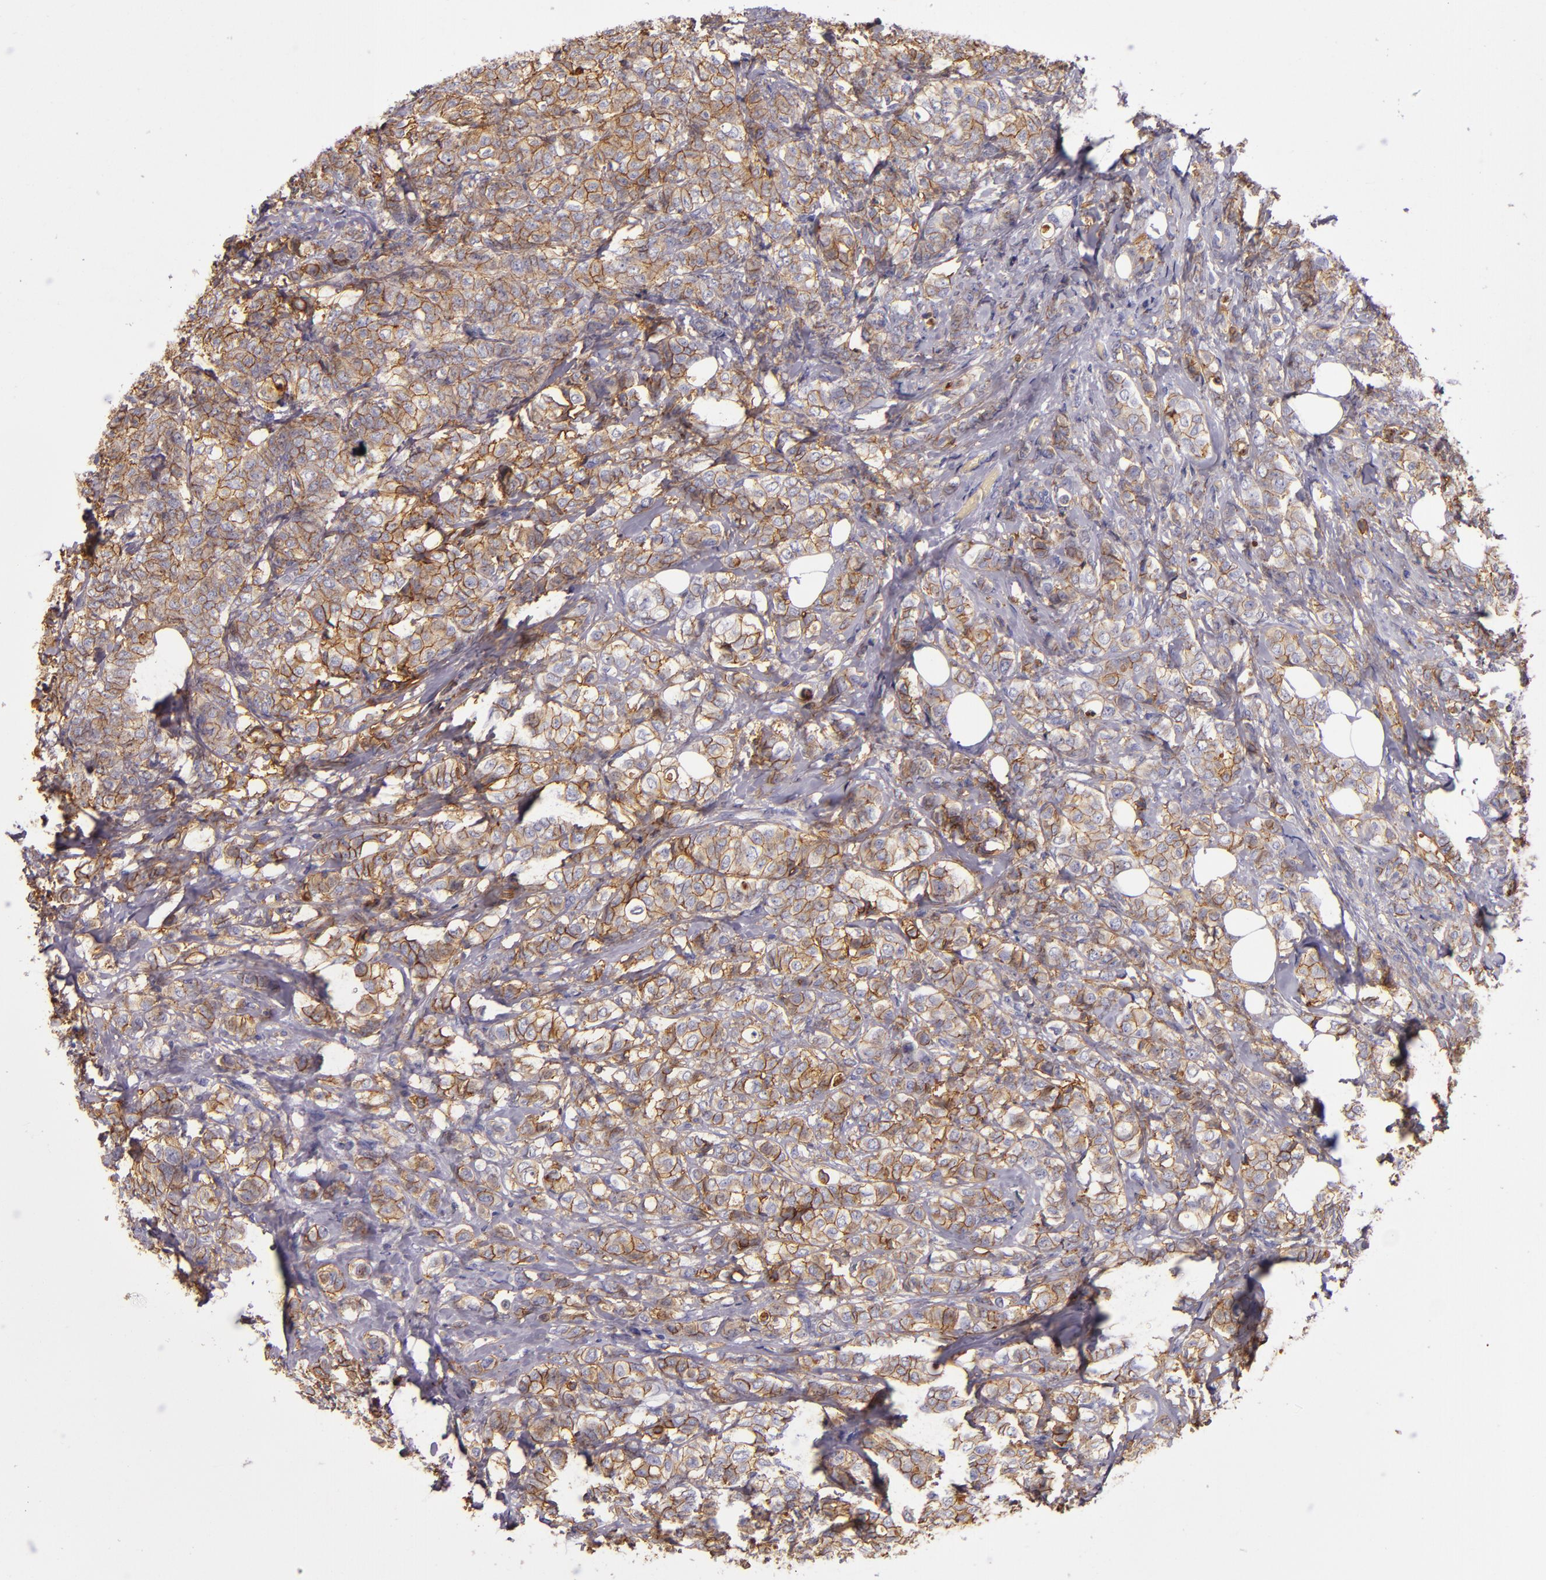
{"staining": {"intensity": "moderate", "quantity": ">75%", "location": "cytoplasmic/membranous"}, "tissue": "breast cancer", "cell_type": "Tumor cells", "image_type": "cancer", "snomed": [{"axis": "morphology", "description": "Lobular carcinoma"}, {"axis": "topography", "description": "Breast"}], "caption": "An immunohistochemistry photomicrograph of neoplastic tissue is shown. Protein staining in brown labels moderate cytoplasmic/membranous positivity in lobular carcinoma (breast) within tumor cells.", "gene": "CD9", "patient": {"sex": "female", "age": 60}}